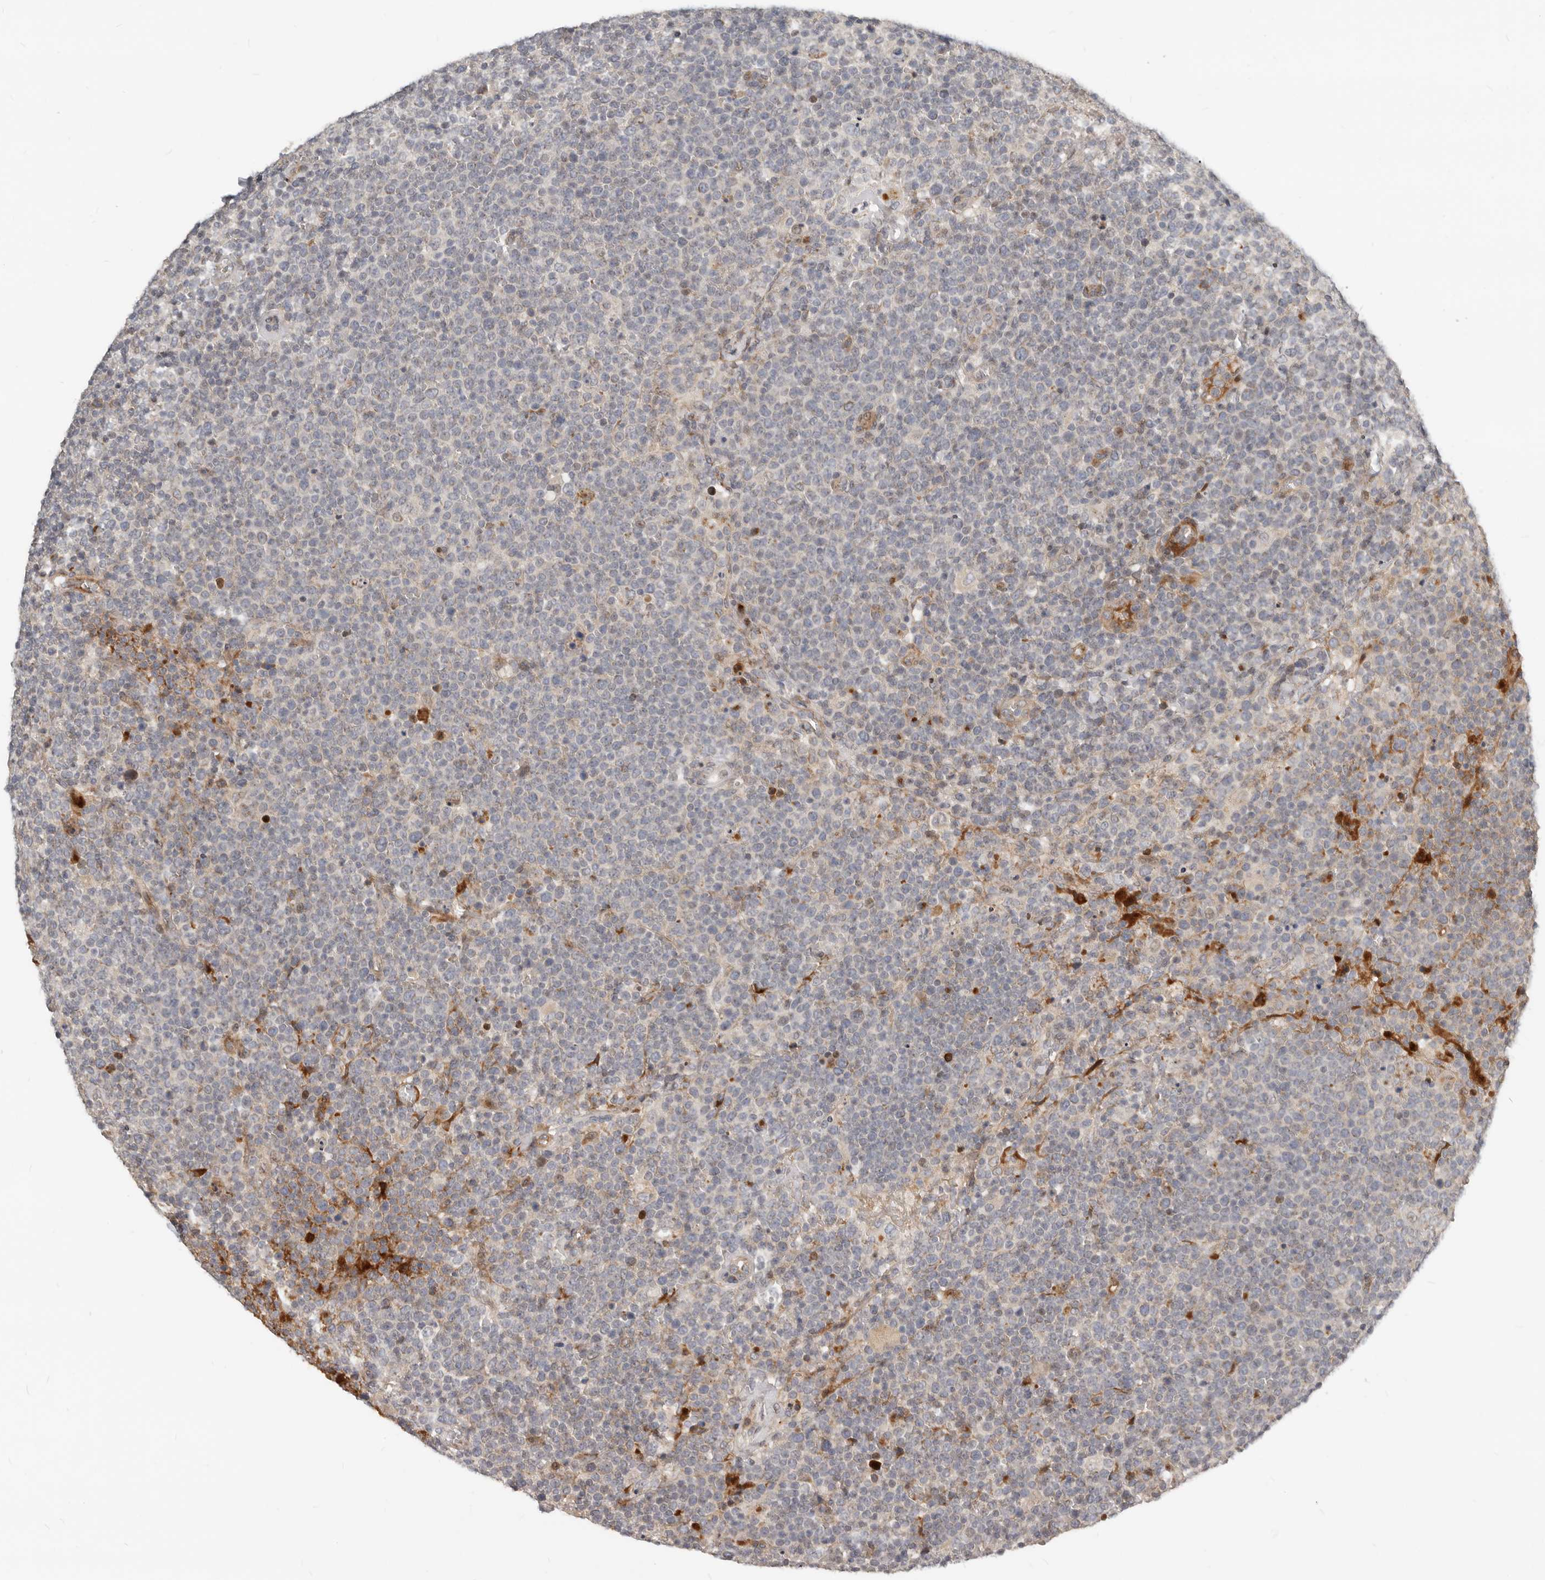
{"staining": {"intensity": "moderate", "quantity": "<25%", "location": "cytoplasmic/membranous"}, "tissue": "lymphoma", "cell_type": "Tumor cells", "image_type": "cancer", "snomed": [{"axis": "morphology", "description": "Malignant lymphoma, non-Hodgkin's type, High grade"}, {"axis": "topography", "description": "Lymph node"}], "caption": "High-grade malignant lymphoma, non-Hodgkin's type stained for a protein demonstrates moderate cytoplasmic/membranous positivity in tumor cells. (DAB IHC with brightfield microscopy, high magnification).", "gene": "NPY4R", "patient": {"sex": "male", "age": 61}}